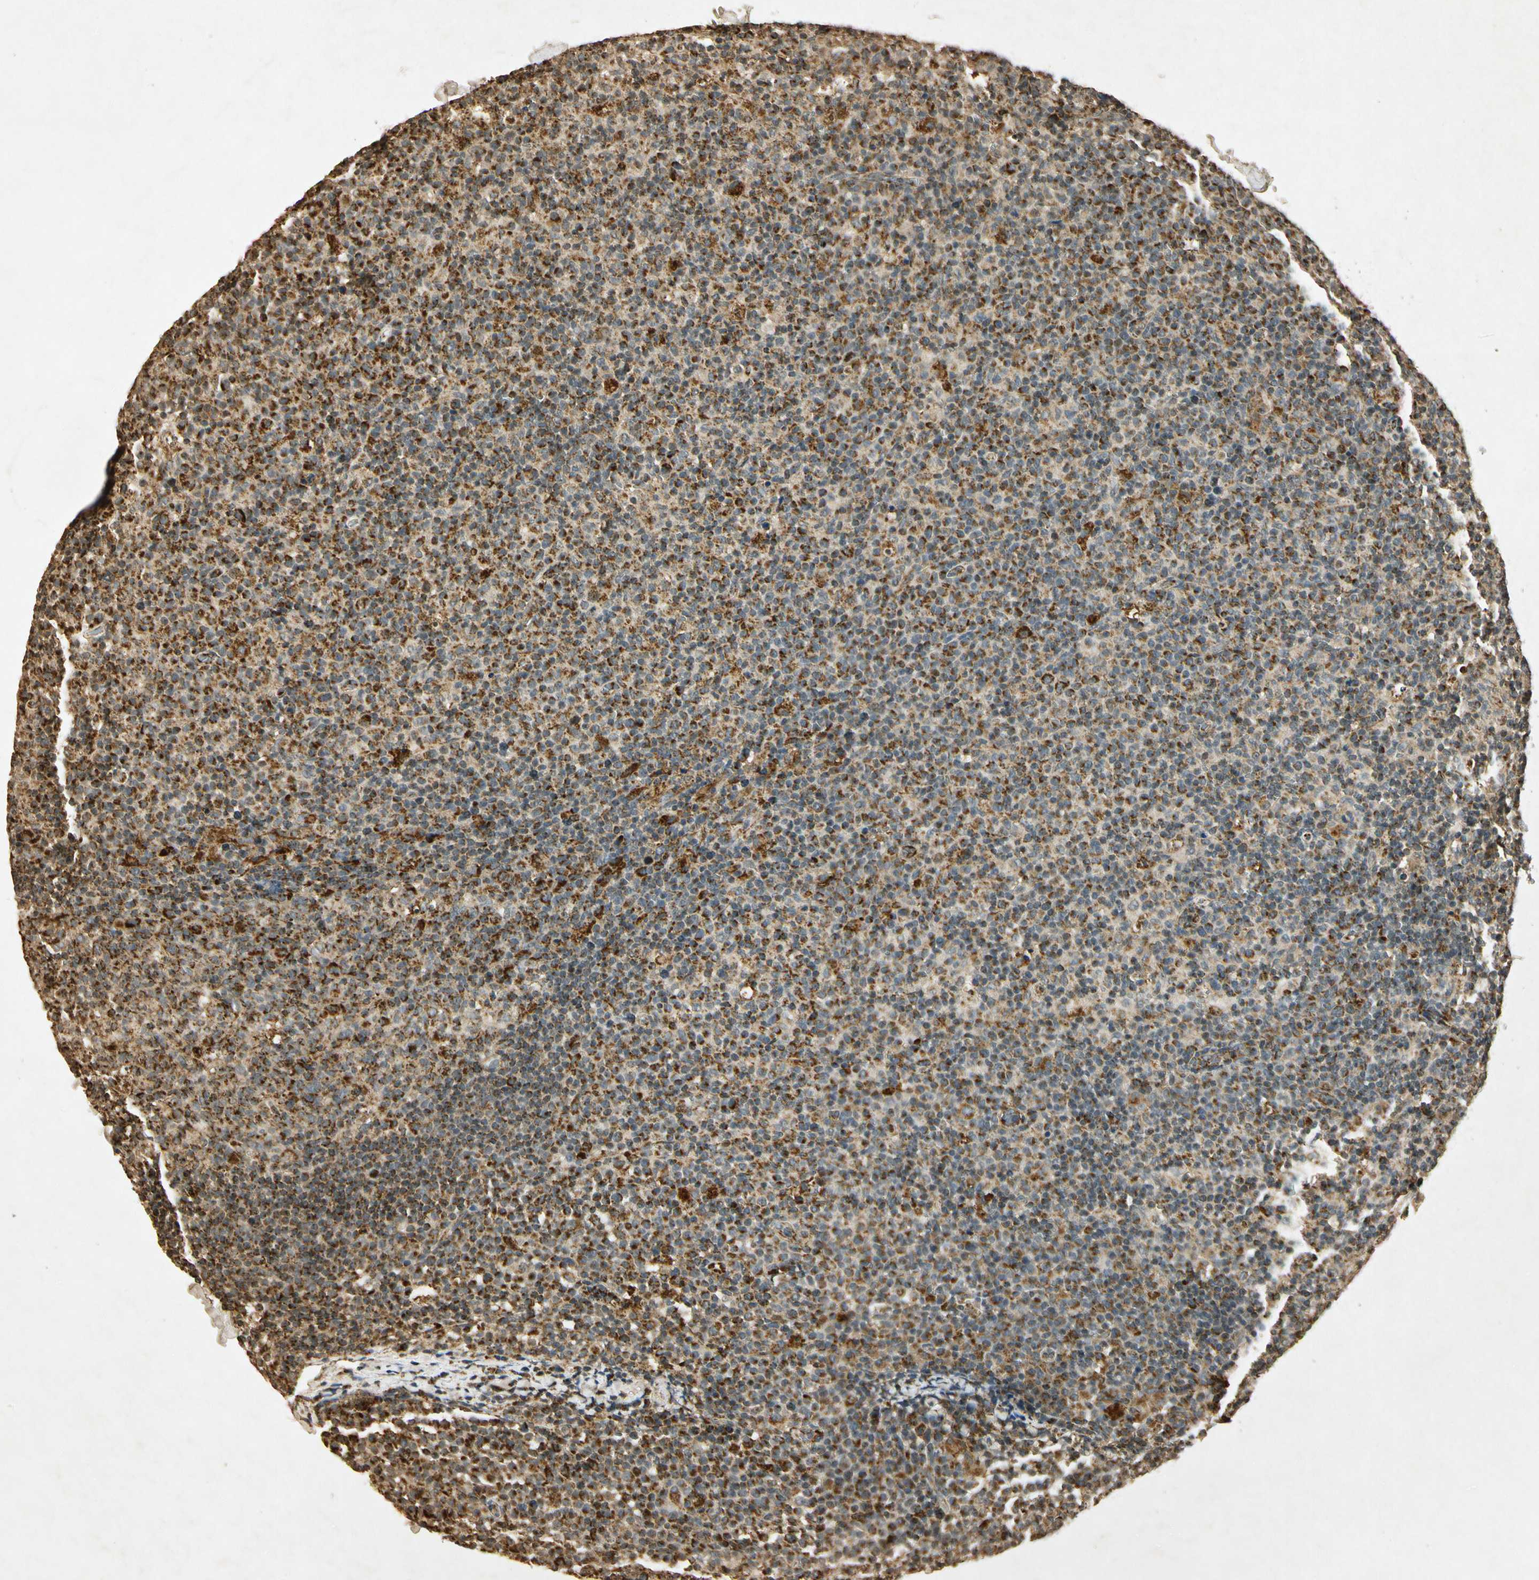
{"staining": {"intensity": "moderate", "quantity": "25%-75%", "location": "cytoplasmic/membranous"}, "tissue": "lymph node", "cell_type": "Germinal center cells", "image_type": "normal", "snomed": [{"axis": "morphology", "description": "Normal tissue, NOS"}, {"axis": "morphology", "description": "Inflammation, NOS"}, {"axis": "topography", "description": "Lymph node"}], "caption": "Immunohistochemistry of benign human lymph node exhibits medium levels of moderate cytoplasmic/membranous positivity in about 25%-75% of germinal center cells.", "gene": "PRDX3", "patient": {"sex": "male", "age": 55}}